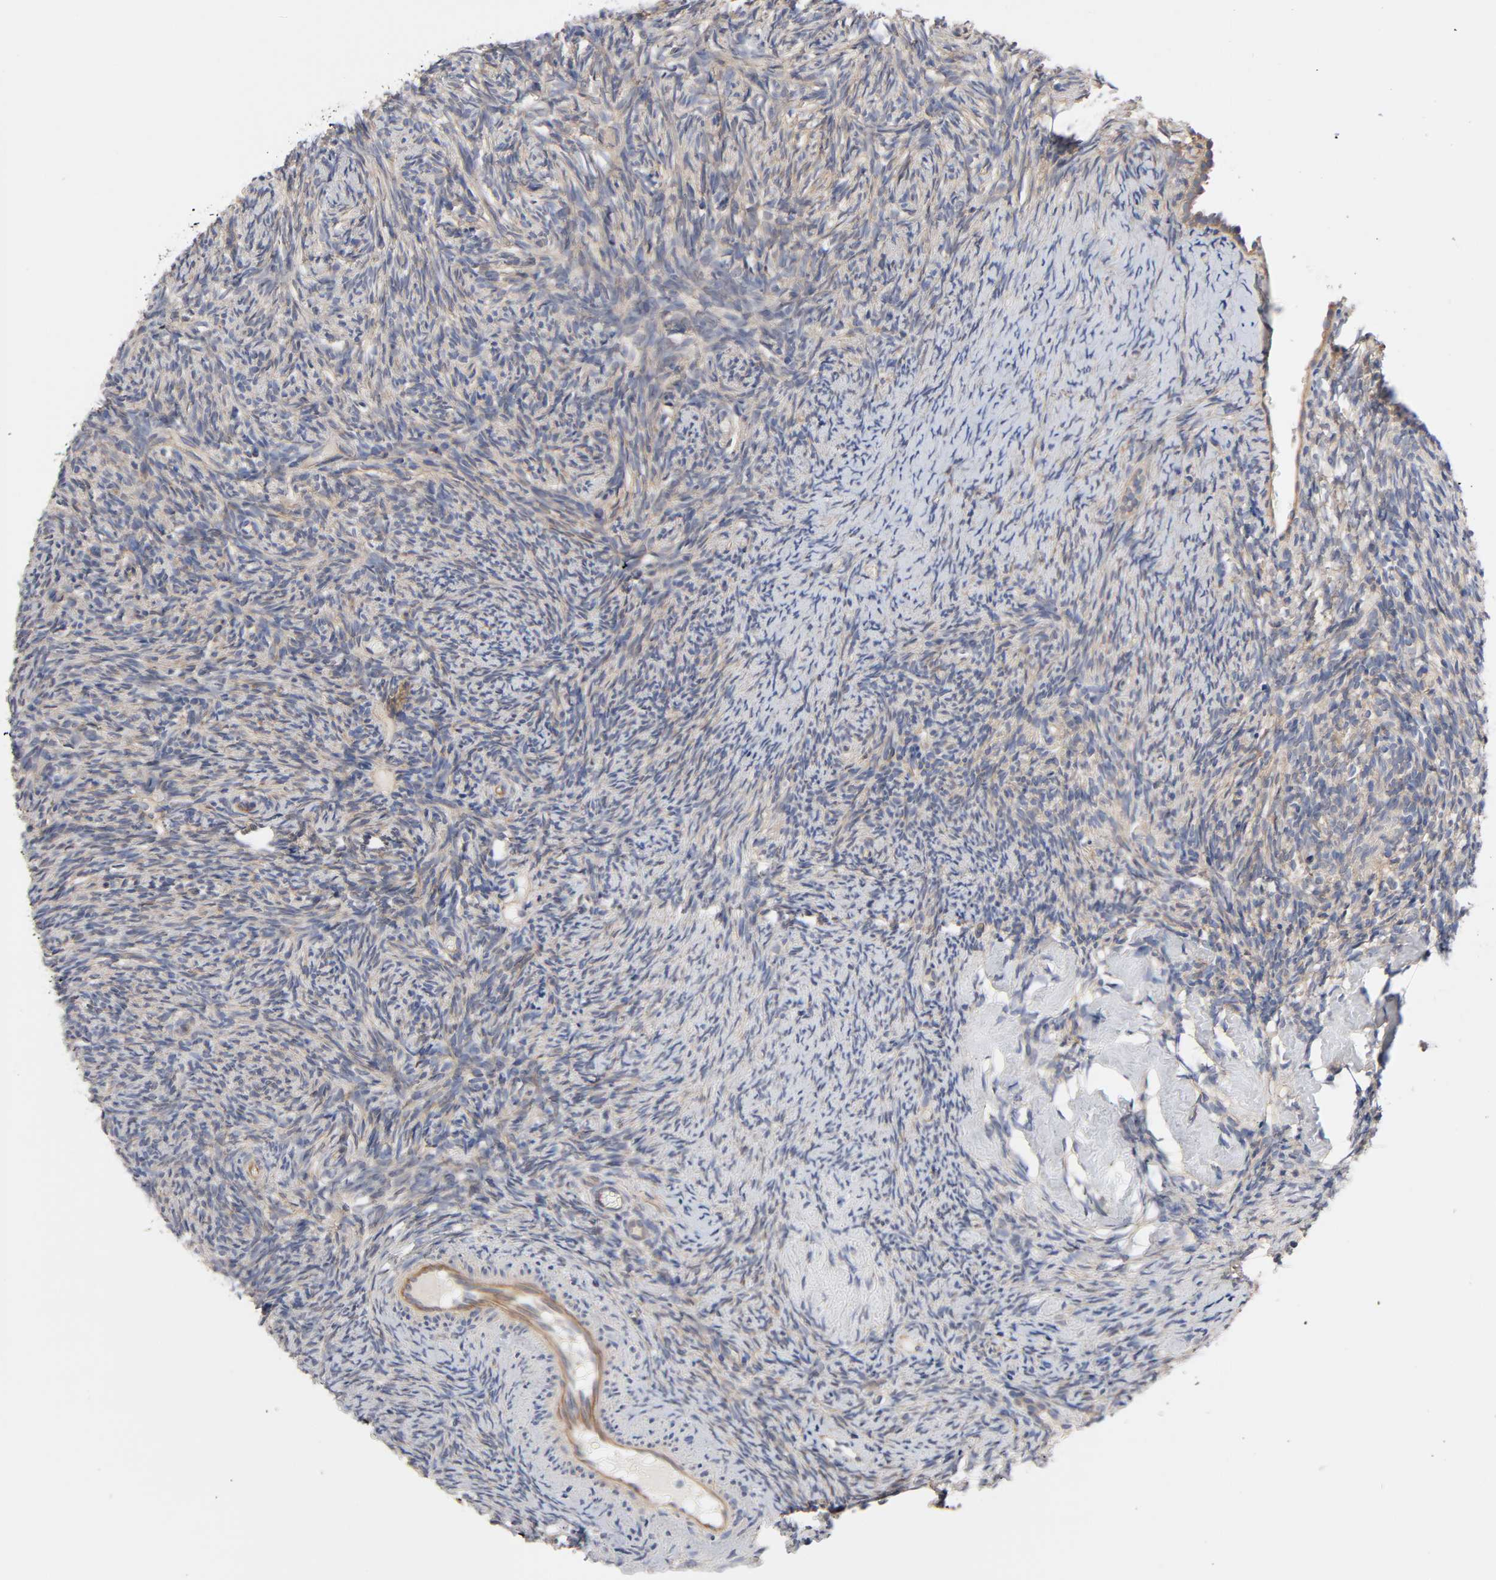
{"staining": {"intensity": "negative", "quantity": "none", "location": "none"}, "tissue": "ovary", "cell_type": "Ovarian stroma cells", "image_type": "normal", "snomed": [{"axis": "morphology", "description": "Normal tissue, NOS"}, {"axis": "topography", "description": "Ovary"}], "caption": "An immunohistochemistry histopathology image of normal ovary is shown. There is no staining in ovarian stroma cells of ovary.", "gene": "RAB13", "patient": {"sex": "female", "age": 60}}